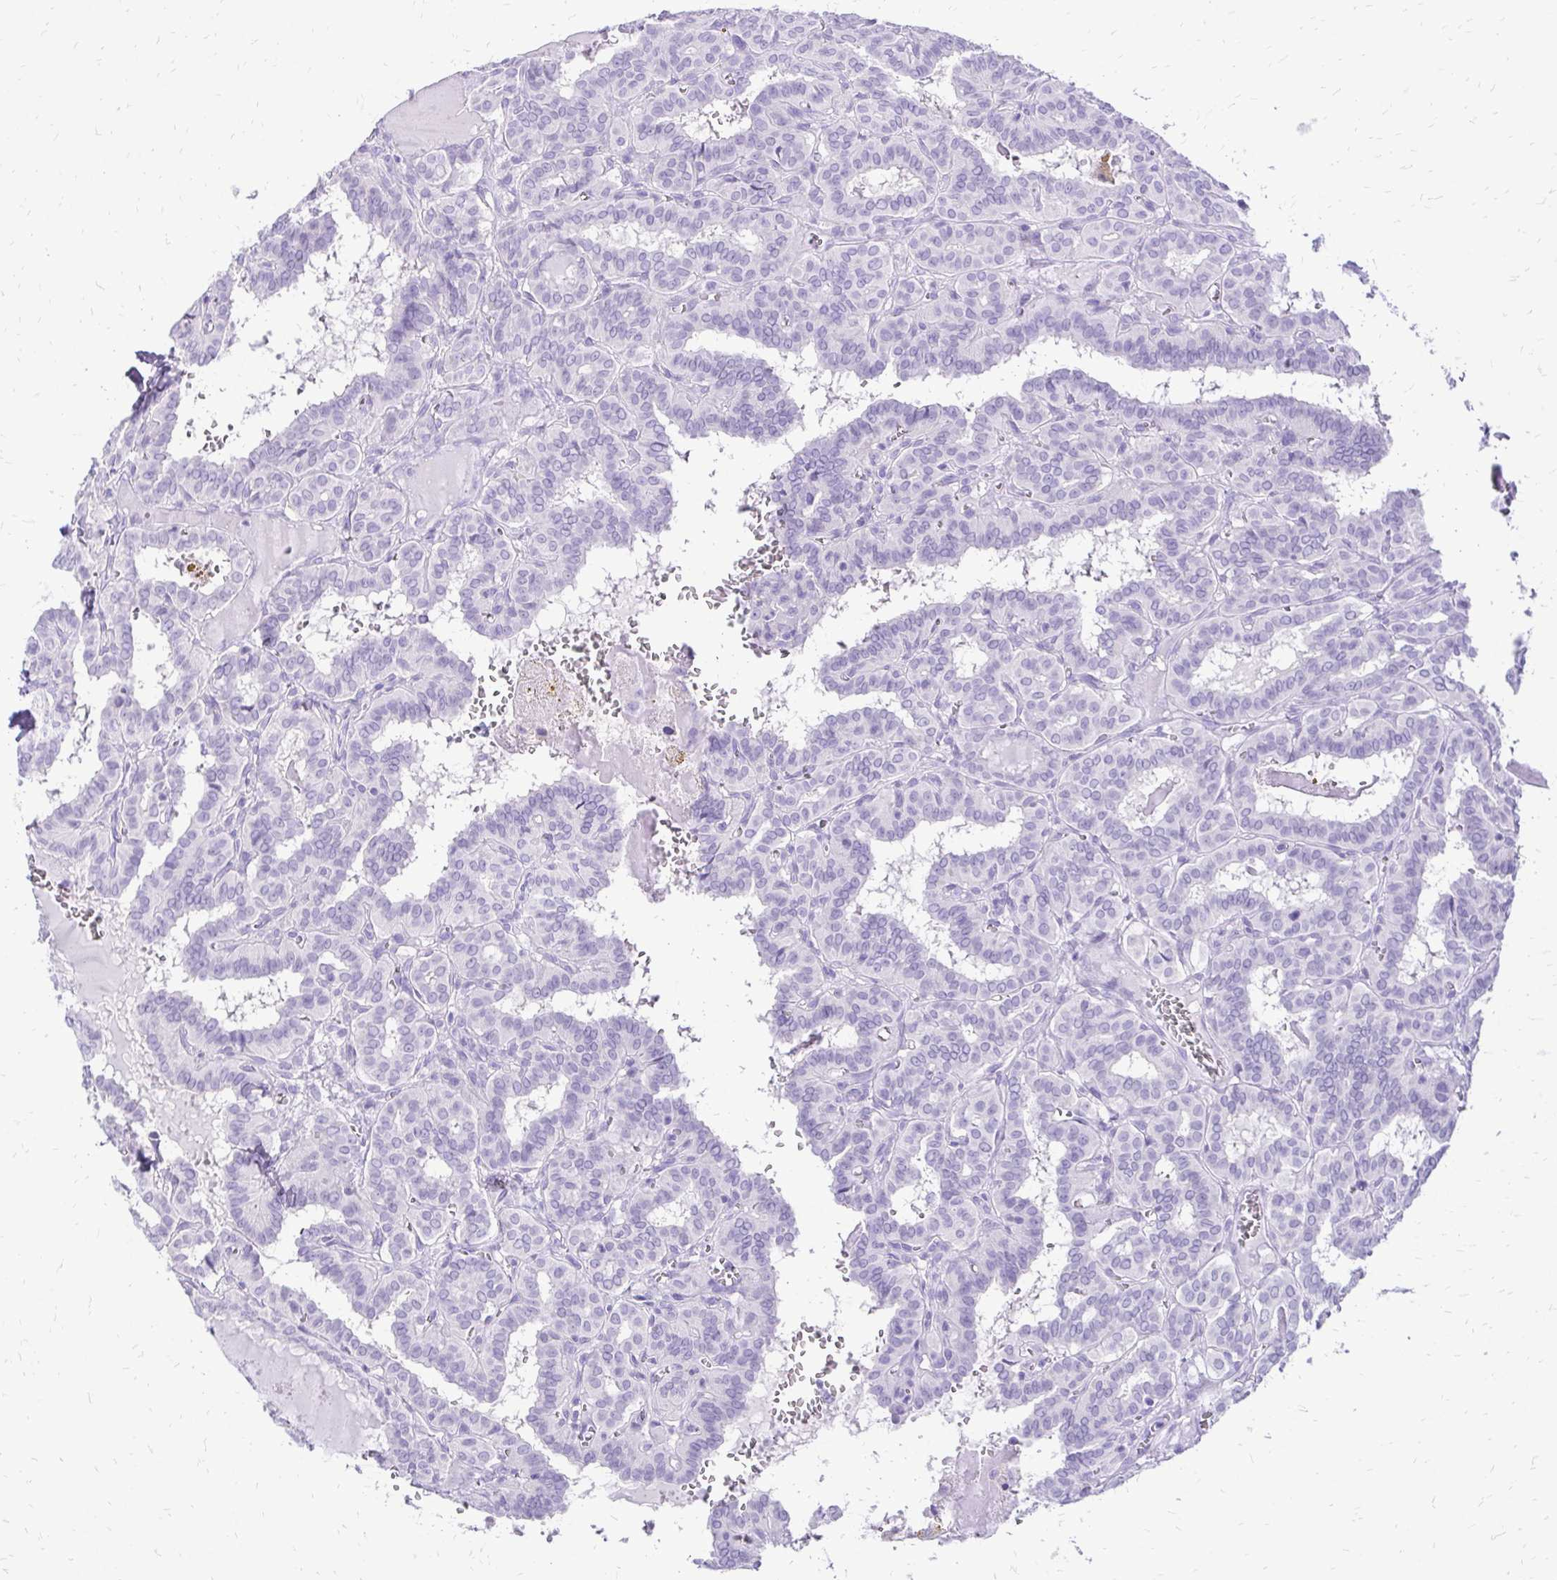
{"staining": {"intensity": "negative", "quantity": "none", "location": "none"}, "tissue": "thyroid cancer", "cell_type": "Tumor cells", "image_type": "cancer", "snomed": [{"axis": "morphology", "description": "Papillary adenocarcinoma, NOS"}, {"axis": "topography", "description": "Thyroid gland"}], "caption": "Tumor cells are negative for protein expression in human papillary adenocarcinoma (thyroid). (DAB IHC, high magnification).", "gene": "SLC32A1", "patient": {"sex": "female", "age": 21}}